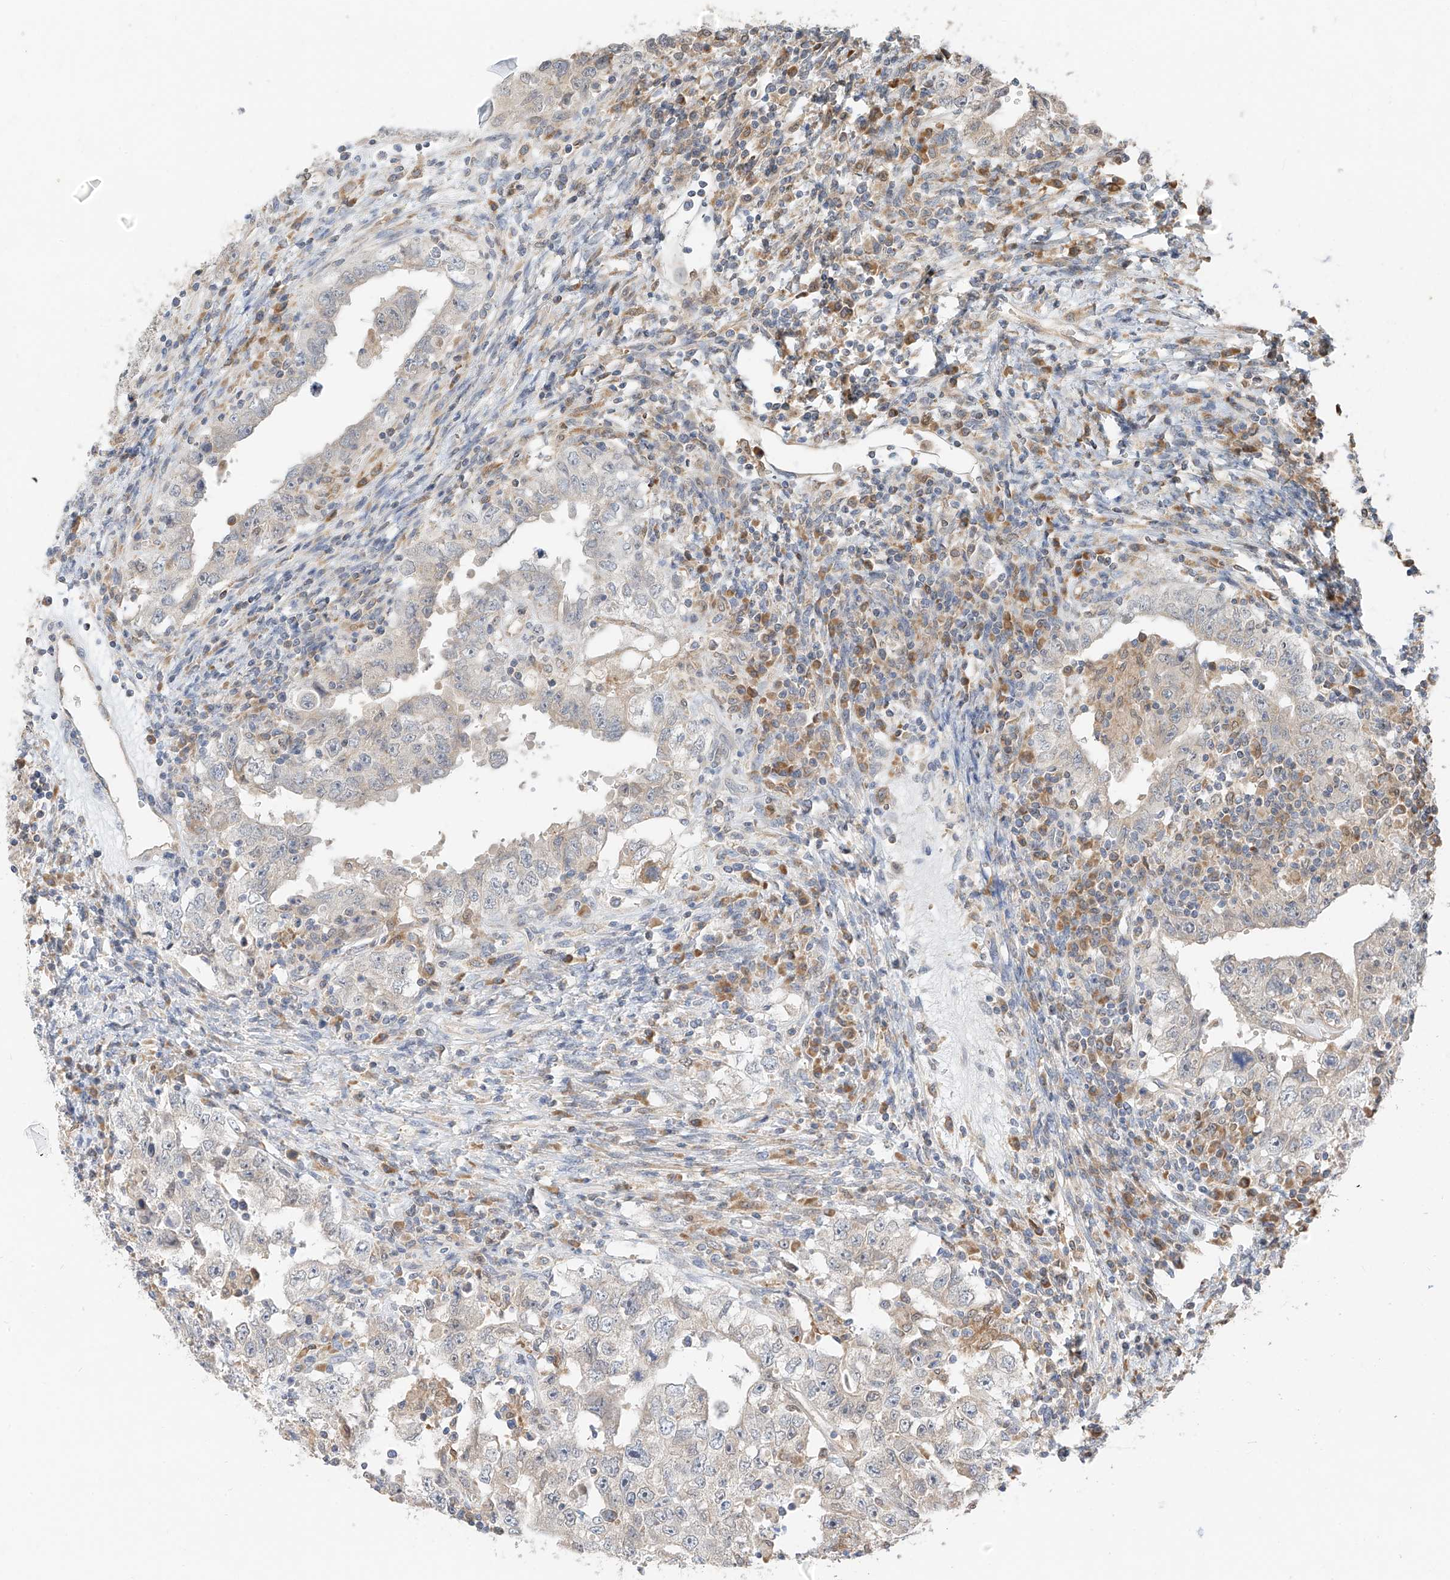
{"staining": {"intensity": "negative", "quantity": "none", "location": "none"}, "tissue": "testis cancer", "cell_type": "Tumor cells", "image_type": "cancer", "snomed": [{"axis": "morphology", "description": "Carcinoma, Embryonal, NOS"}, {"axis": "topography", "description": "Testis"}], "caption": "IHC of human embryonal carcinoma (testis) demonstrates no staining in tumor cells.", "gene": "PPA2", "patient": {"sex": "male", "age": 26}}